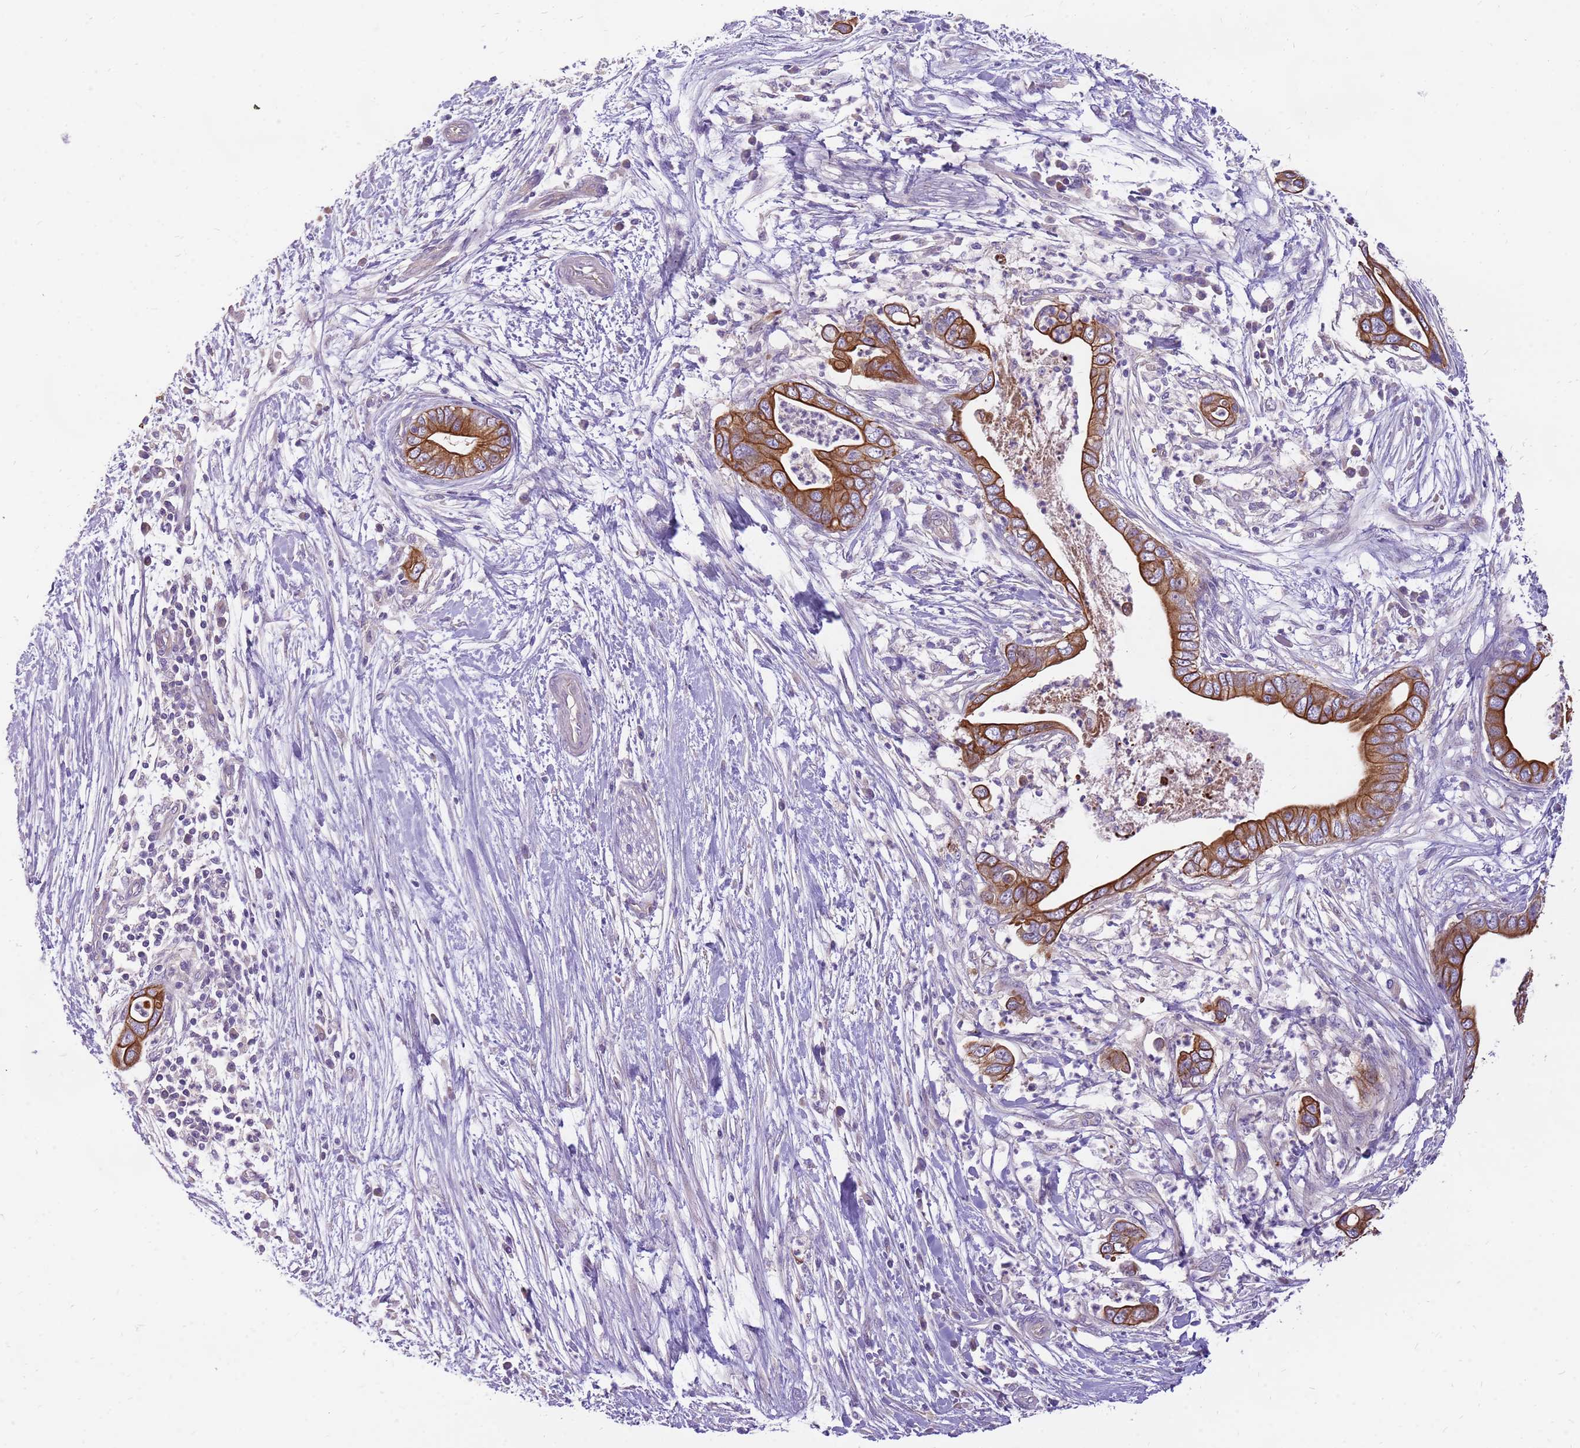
{"staining": {"intensity": "strong", "quantity": ">75%", "location": "cytoplasmic/membranous"}, "tissue": "pancreatic cancer", "cell_type": "Tumor cells", "image_type": "cancer", "snomed": [{"axis": "morphology", "description": "Adenocarcinoma, NOS"}, {"axis": "topography", "description": "Pancreas"}], "caption": "Brown immunohistochemical staining in human pancreatic cancer demonstrates strong cytoplasmic/membranous staining in about >75% of tumor cells. Ihc stains the protein of interest in brown and the nuclei are stained blue.", "gene": "WASHC4", "patient": {"sex": "male", "age": 75}}